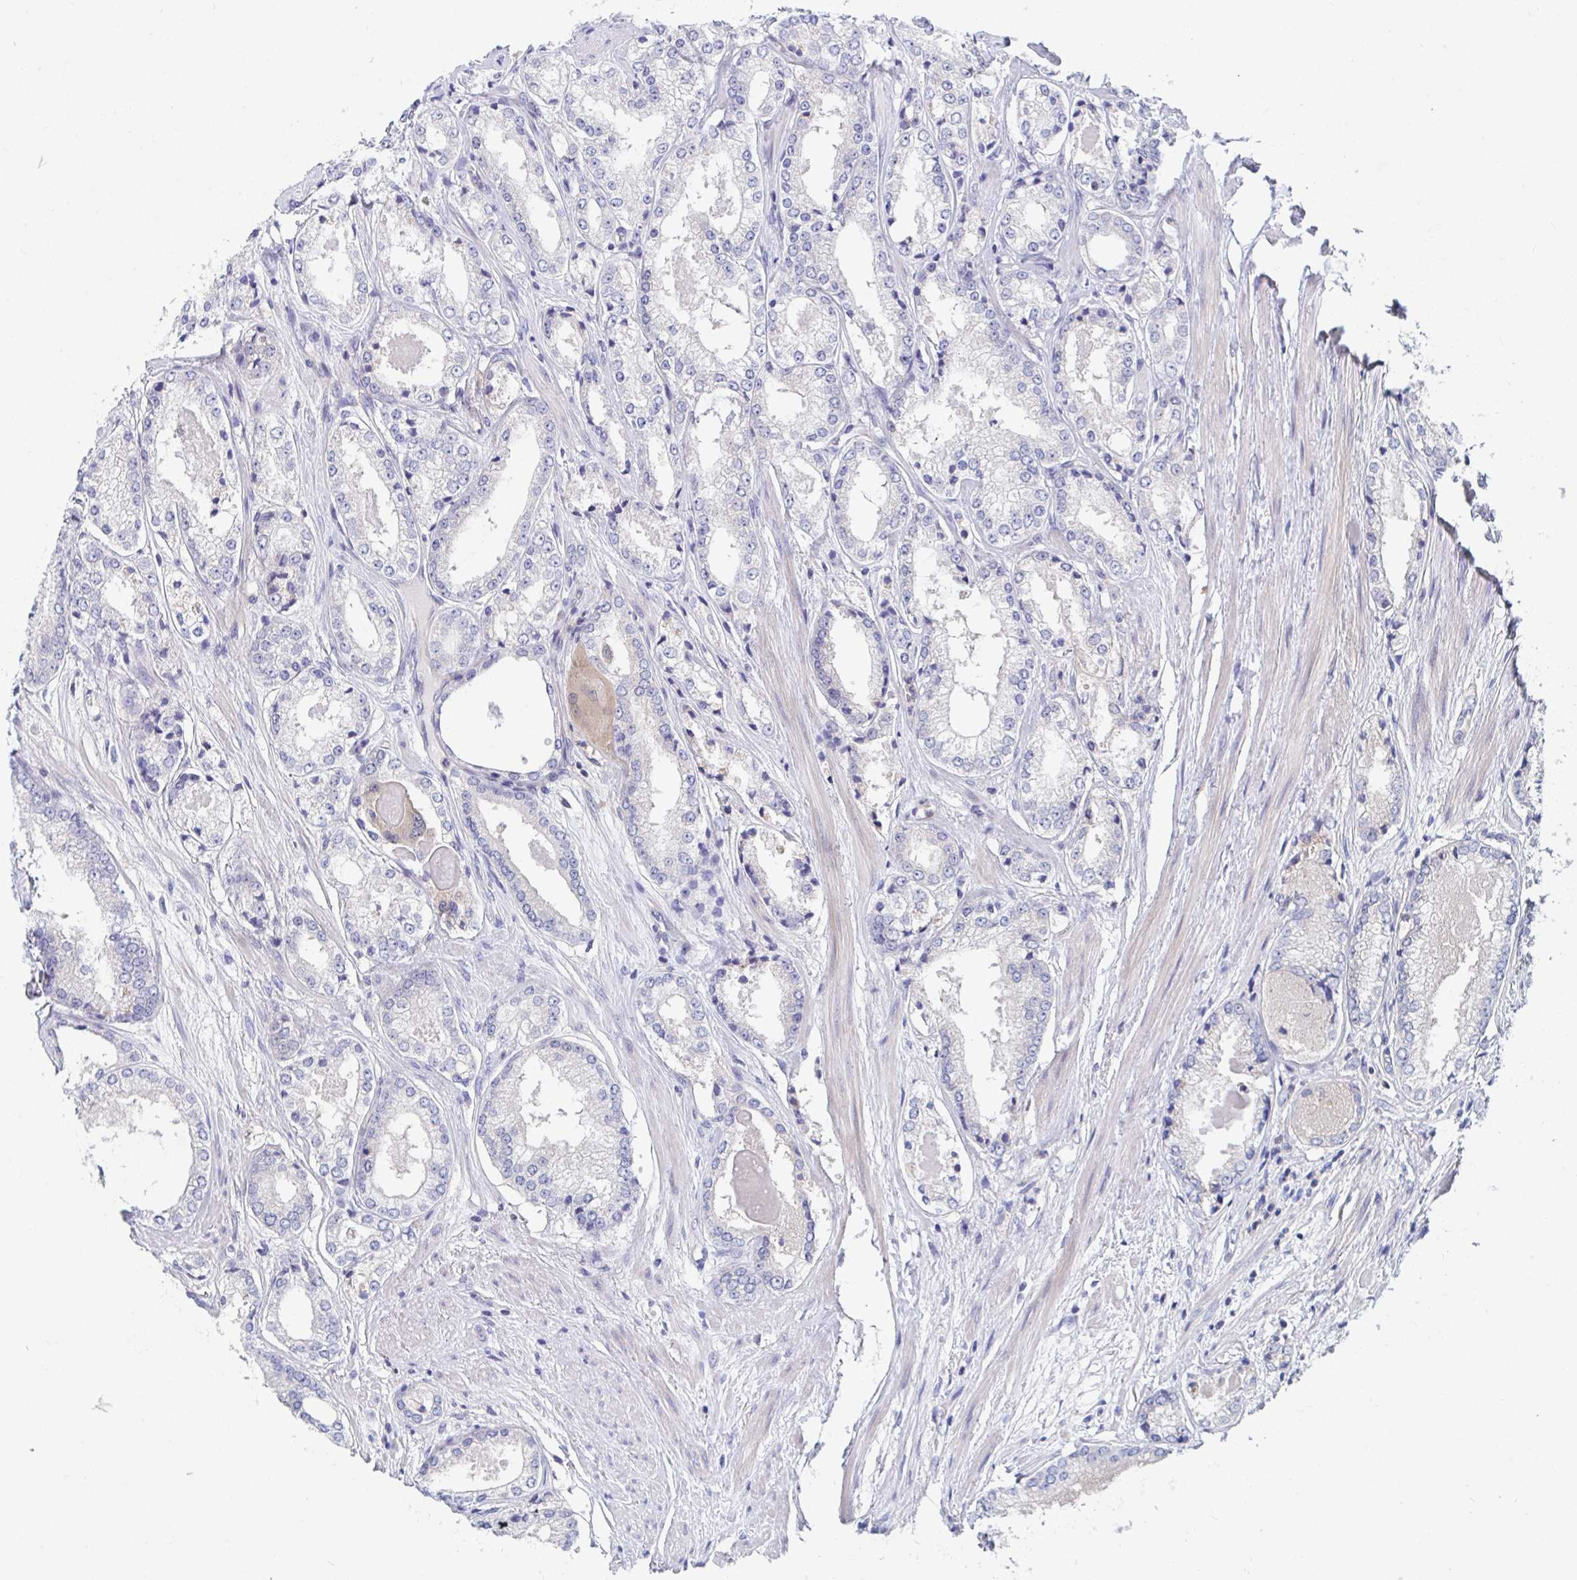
{"staining": {"intensity": "negative", "quantity": "none", "location": "none"}, "tissue": "prostate cancer", "cell_type": "Tumor cells", "image_type": "cancer", "snomed": [{"axis": "morphology", "description": "Adenocarcinoma, NOS"}, {"axis": "morphology", "description": "Adenocarcinoma, Low grade"}, {"axis": "topography", "description": "Prostate"}], "caption": "IHC of human low-grade adenocarcinoma (prostate) shows no staining in tumor cells.", "gene": "P2RX3", "patient": {"sex": "male", "age": 68}}